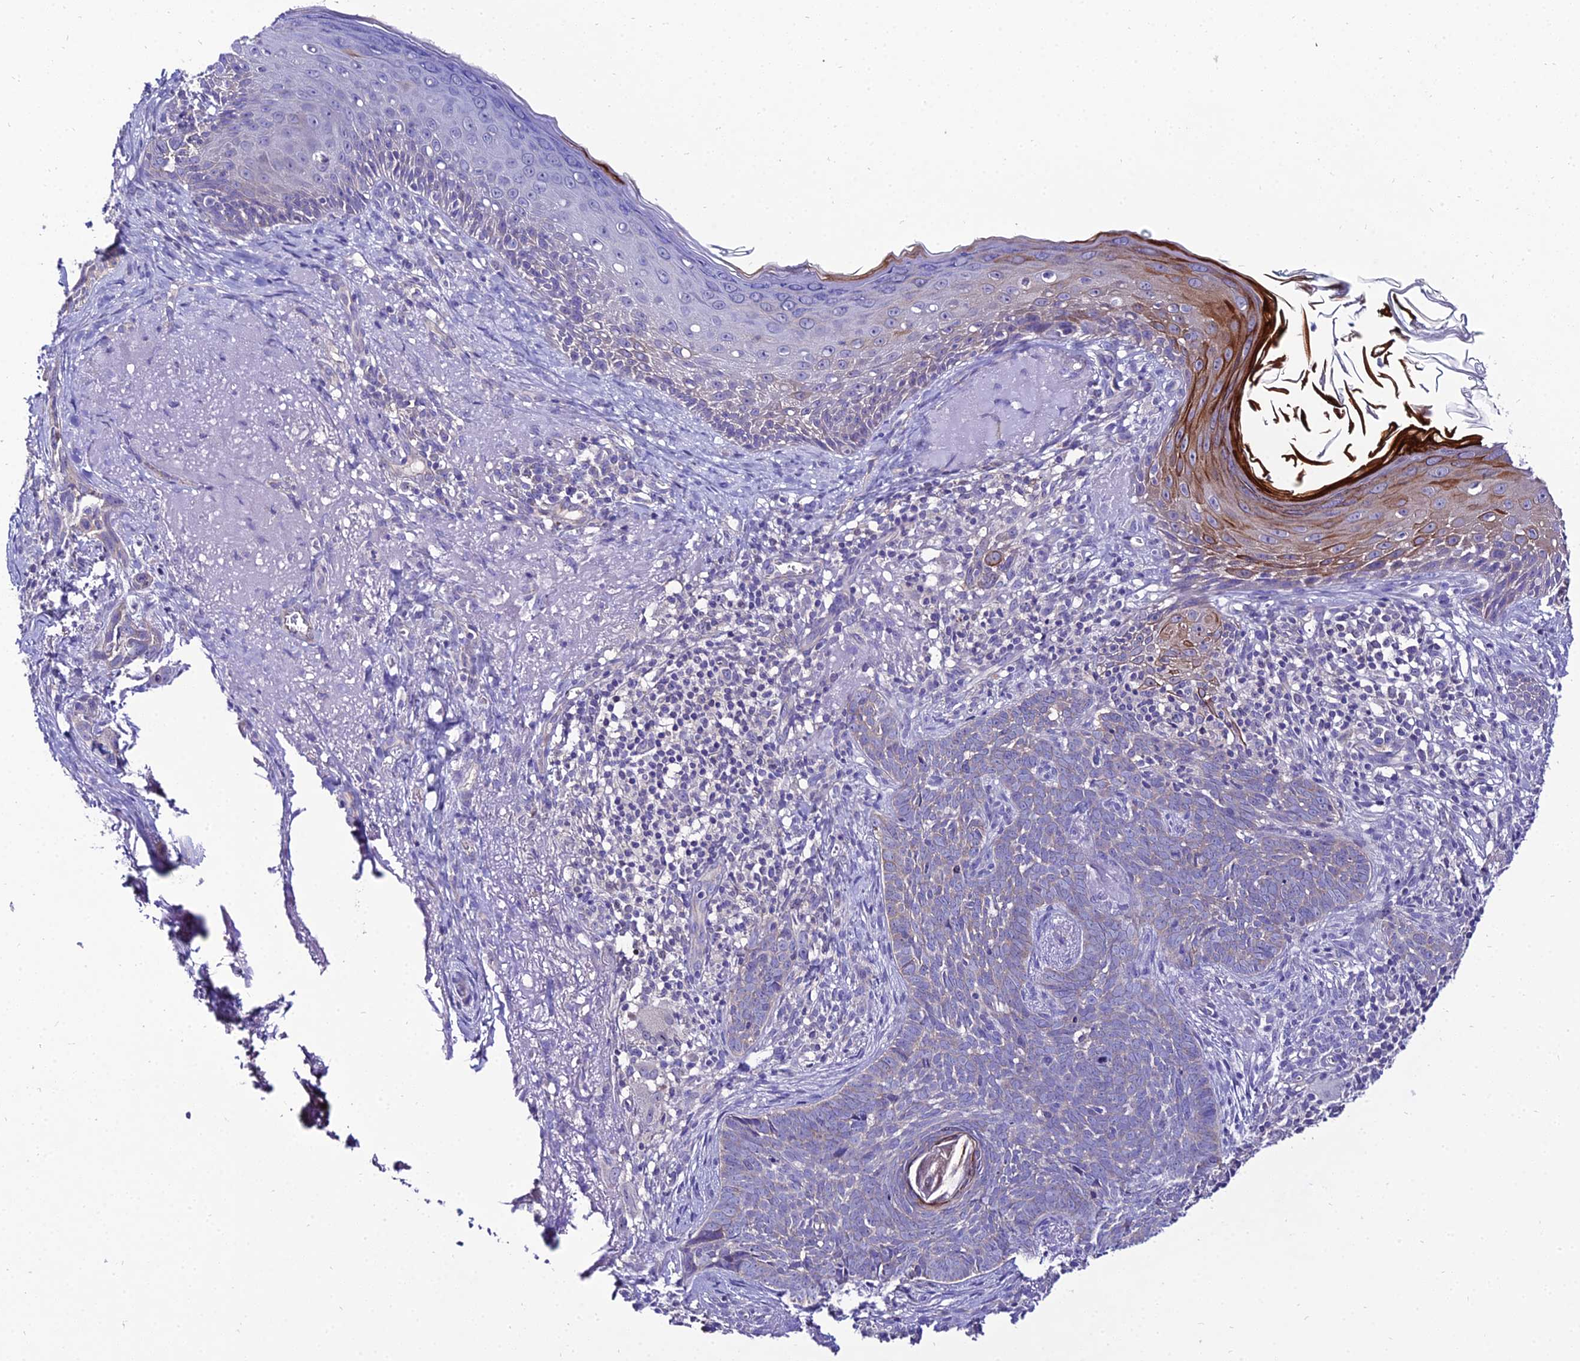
{"staining": {"intensity": "negative", "quantity": "none", "location": "none"}, "tissue": "skin cancer", "cell_type": "Tumor cells", "image_type": "cancer", "snomed": [{"axis": "morphology", "description": "Basal cell carcinoma"}, {"axis": "topography", "description": "Skin"}], "caption": "Protein analysis of basal cell carcinoma (skin) shows no significant positivity in tumor cells. (DAB immunohistochemistry (IHC) with hematoxylin counter stain).", "gene": "SHQ1", "patient": {"sex": "female", "age": 76}}